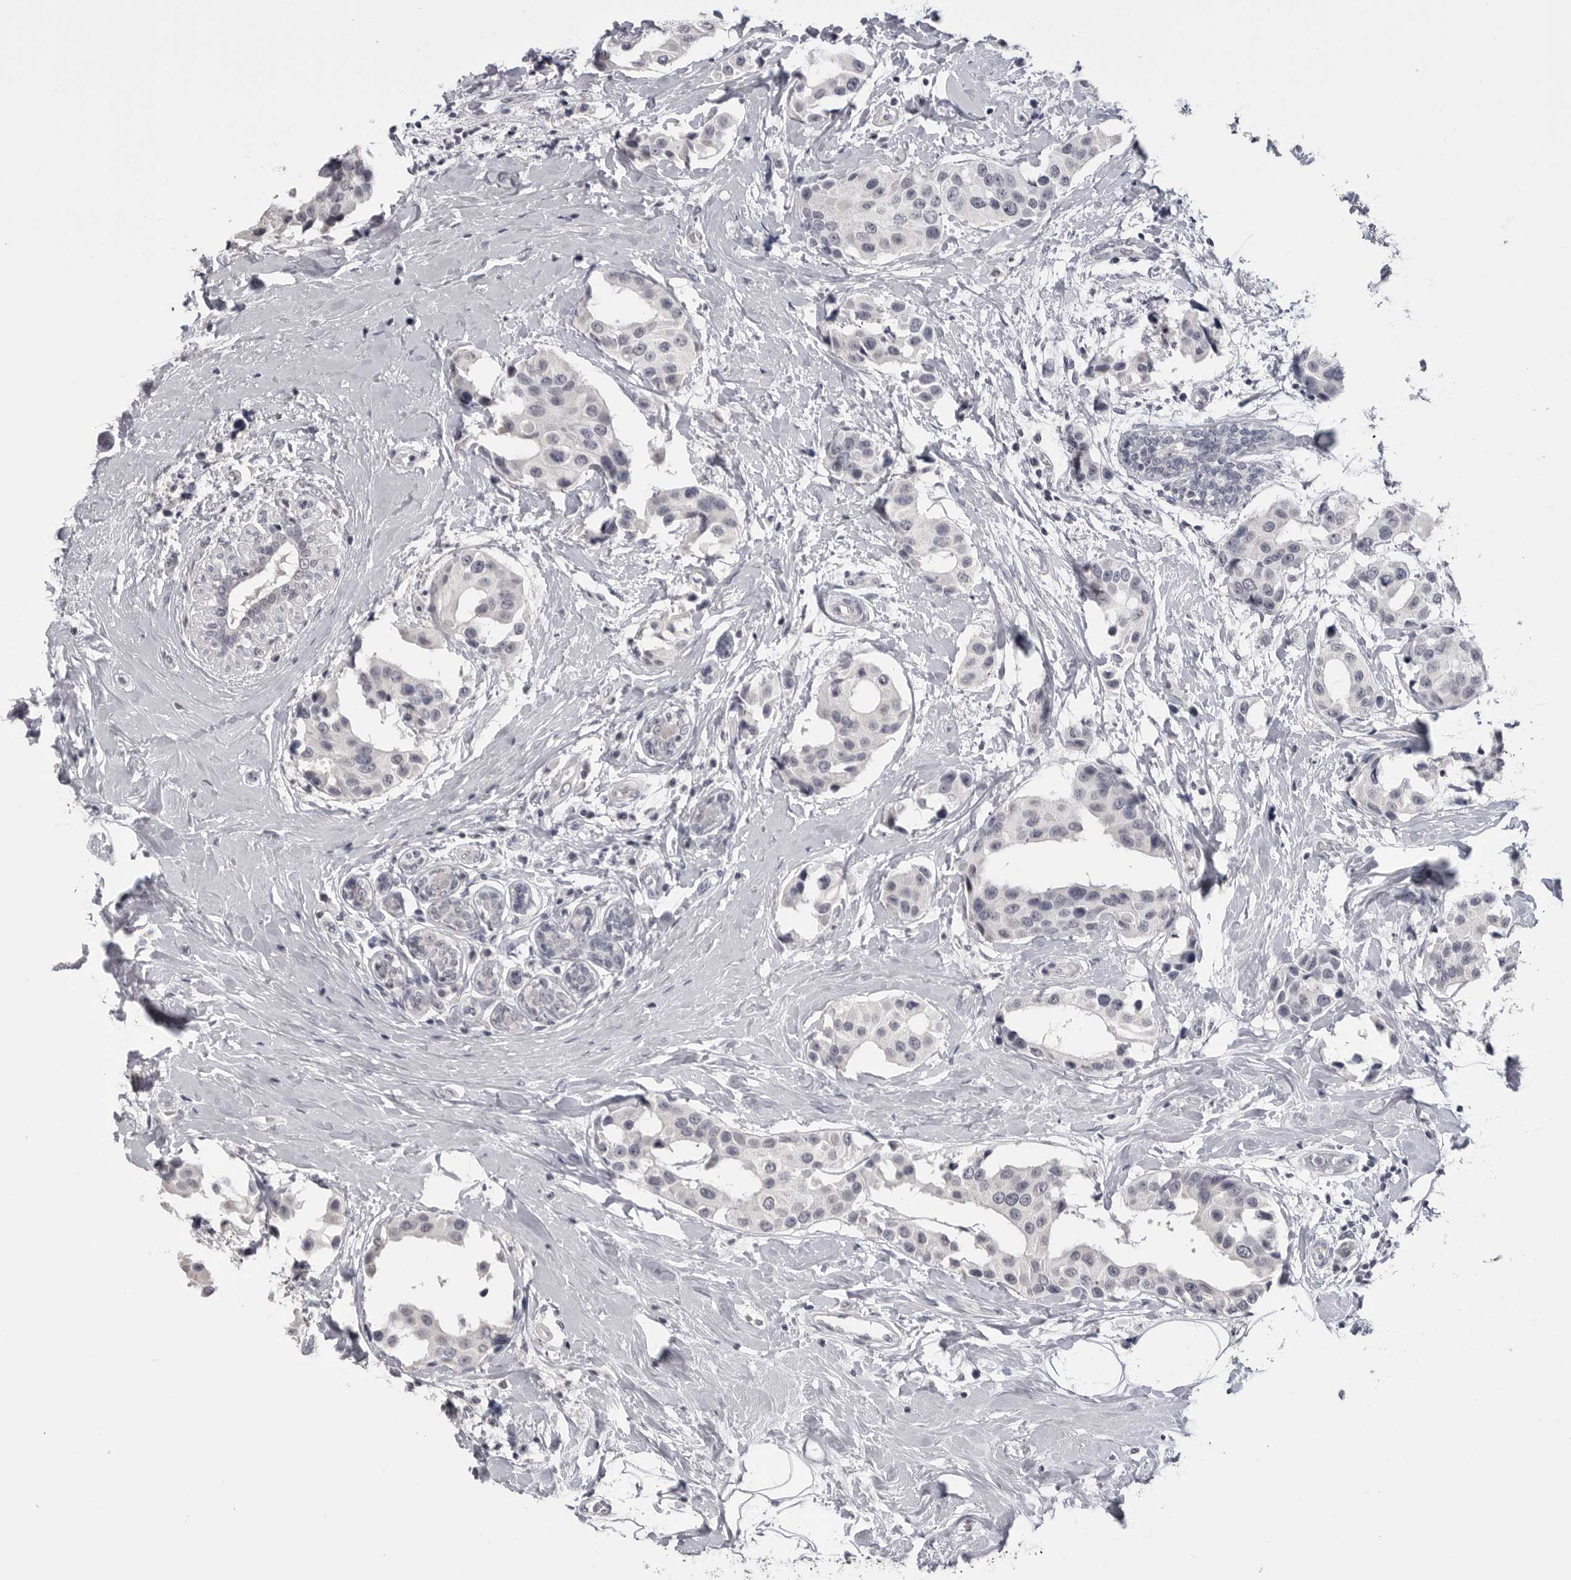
{"staining": {"intensity": "negative", "quantity": "none", "location": "none"}, "tissue": "breast cancer", "cell_type": "Tumor cells", "image_type": "cancer", "snomed": [{"axis": "morphology", "description": "Normal tissue, NOS"}, {"axis": "morphology", "description": "Duct carcinoma"}, {"axis": "topography", "description": "Breast"}], "caption": "This is a image of IHC staining of breast cancer, which shows no expression in tumor cells.", "gene": "GPN2", "patient": {"sex": "female", "age": 39}}